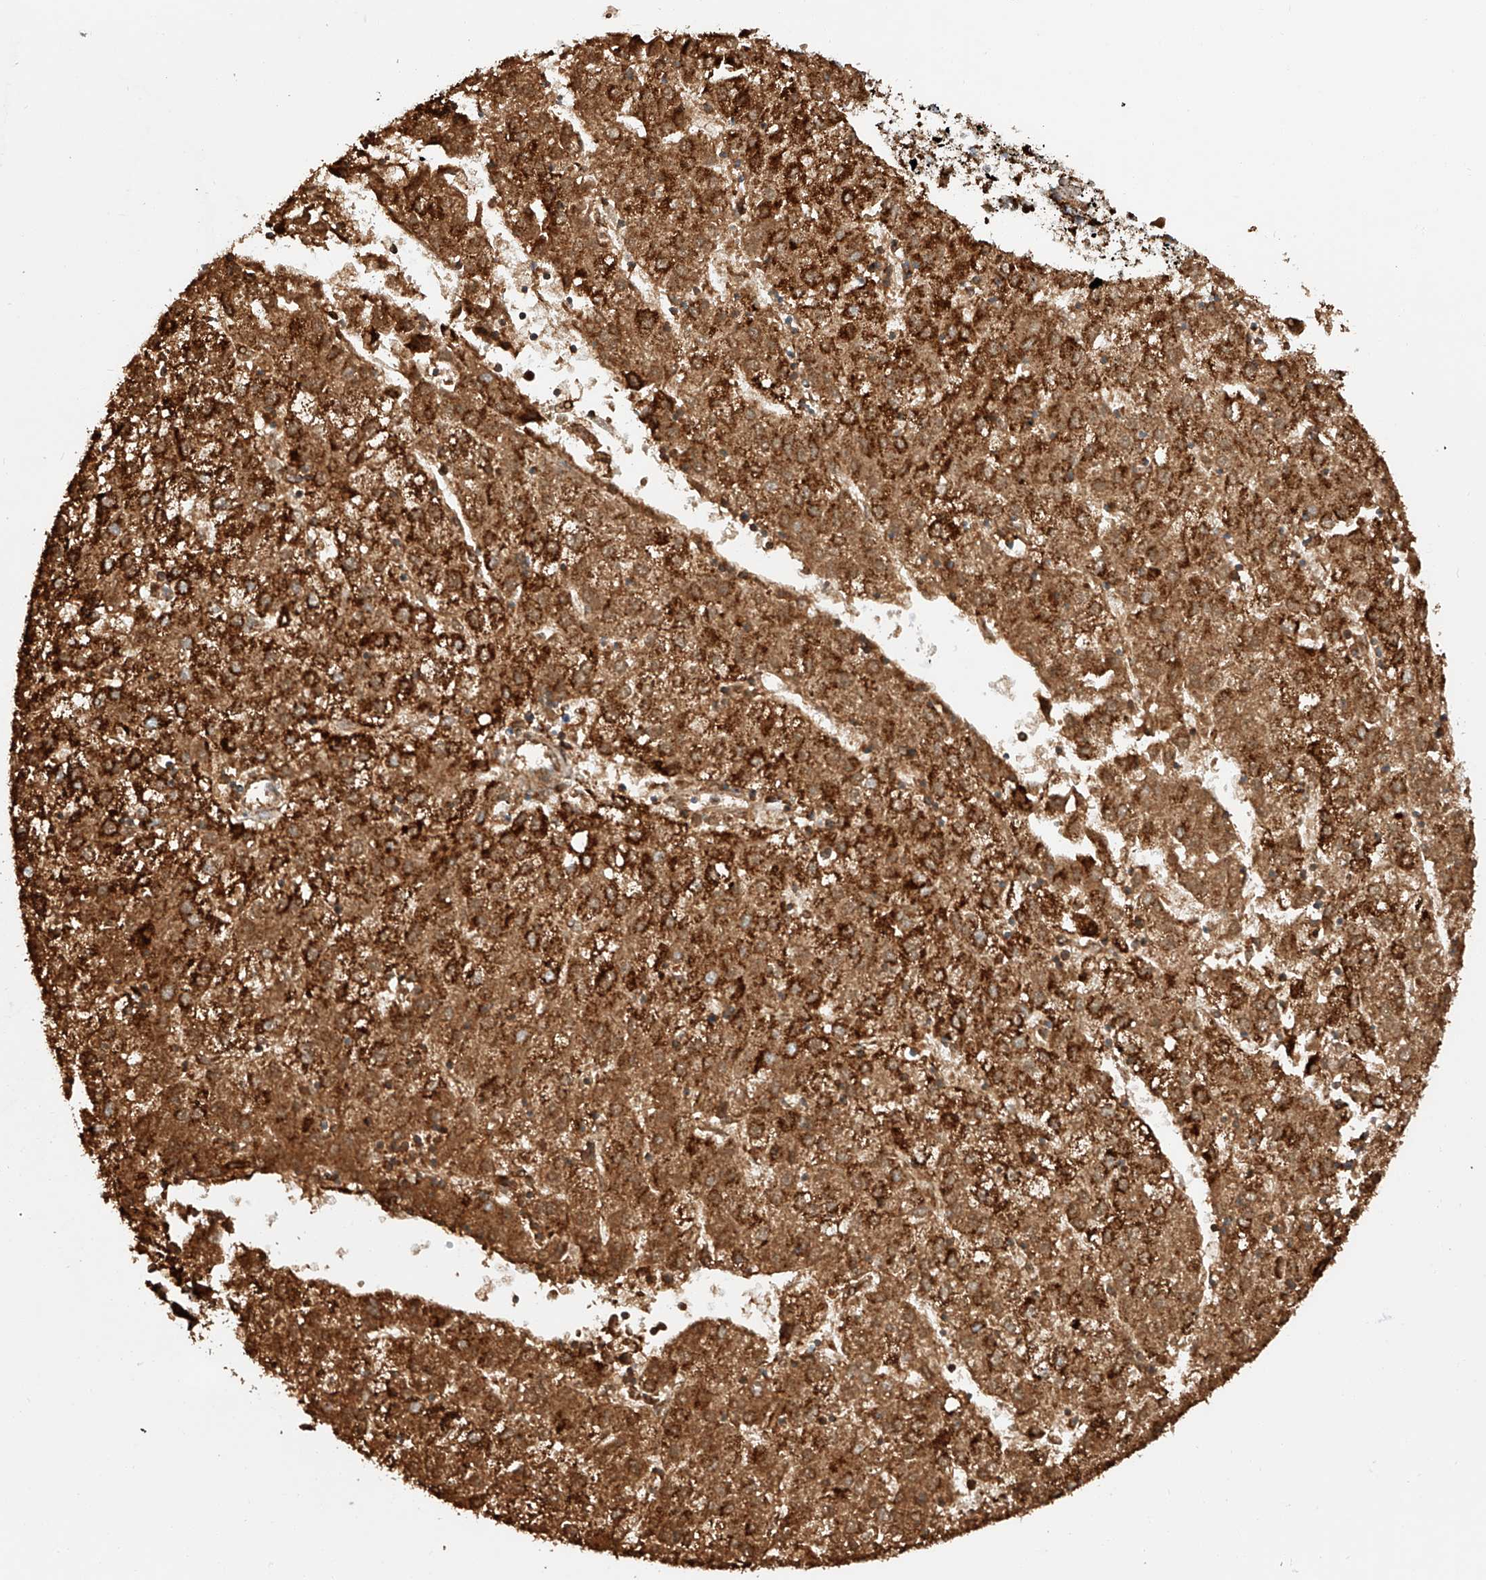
{"staining": {"intensity": "strong", "quantity": ">75%", "location": "cytoplasmic/membranous"}, "tissue": "liver cancer", "cell_type": "Tumor cells", "image_type": "cancer", "snomed": [{"axis": "morphology", "description": "Carcinoma, Hepatocellular, NOS"}, {"axis": "topography", "description": "Liver"}], "caption": "Liver cancer tissue displays strong cytoplasmic/membranous expression in approximately >75% of tumor cells, visualized by immunohistochemistry. The protein of interest is stained brown, and the nuclei are stained in blue (DAB IHC with brightfield microscopy, high magnification).", "gene": "TTC27", "patient": {"sex": "male", "age": 72}}